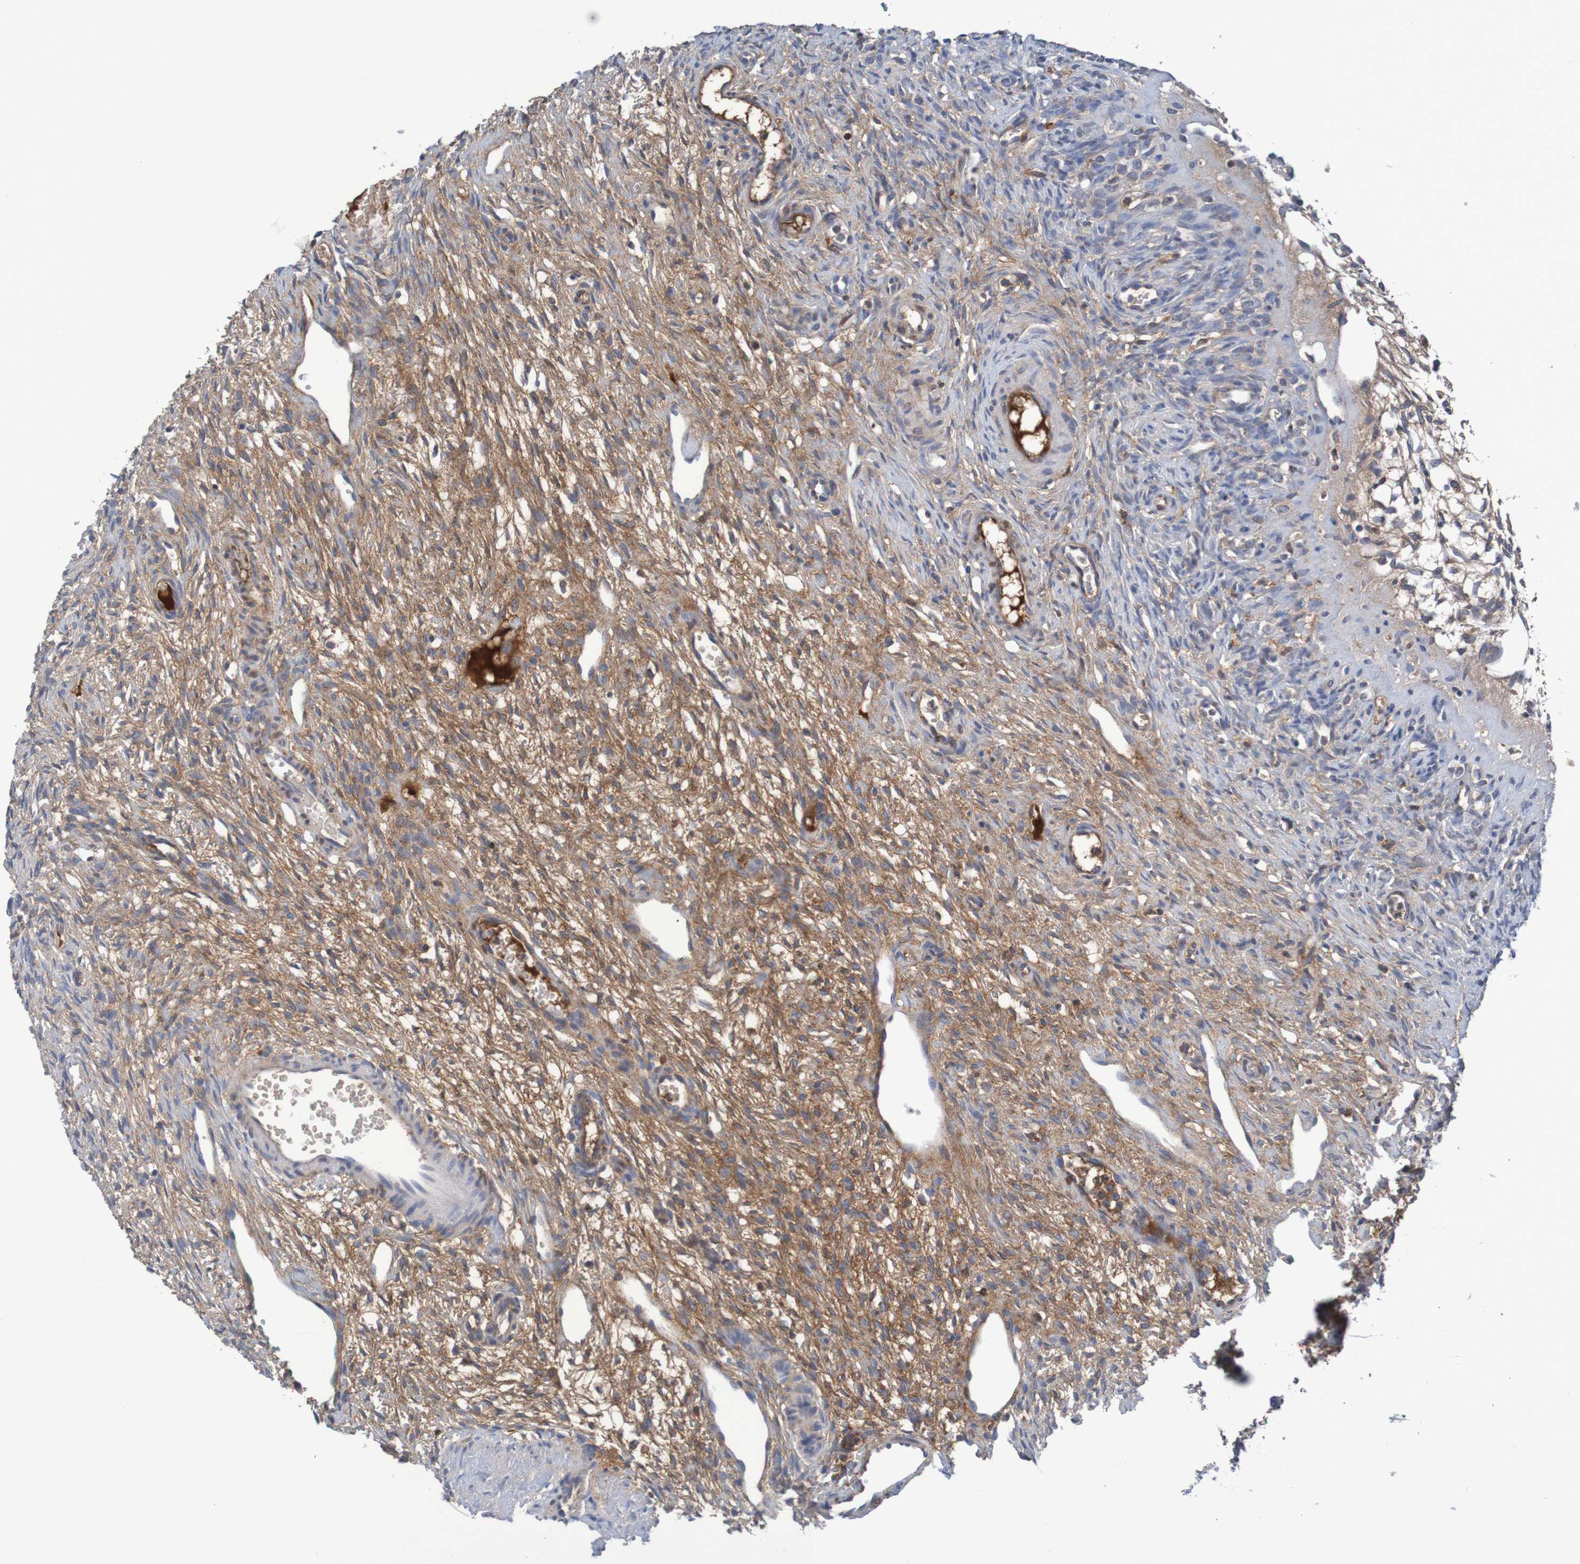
{"staining": {"intensity": "moderate", "quantity": "25%-75%", "location": "cytoplasmic/membranous"}, "tissue": "ovary", "cell_type": "Ovarian stroma cells", "image_type": "normal", "snomed": [{"axis": "morphology", "description": "Normal tissue, NOS"}, {"axis": "topography", "description": "Ovary"}], "caption": "A high-resolution histopathology image shows IHC staining of normal ovary, which shows moderate cytoplasmic/membranous positivity in about 25%-75% of ovarian stroma cells.", "gene": "LTA", "patient": {"sex": "female", "age": 33}}